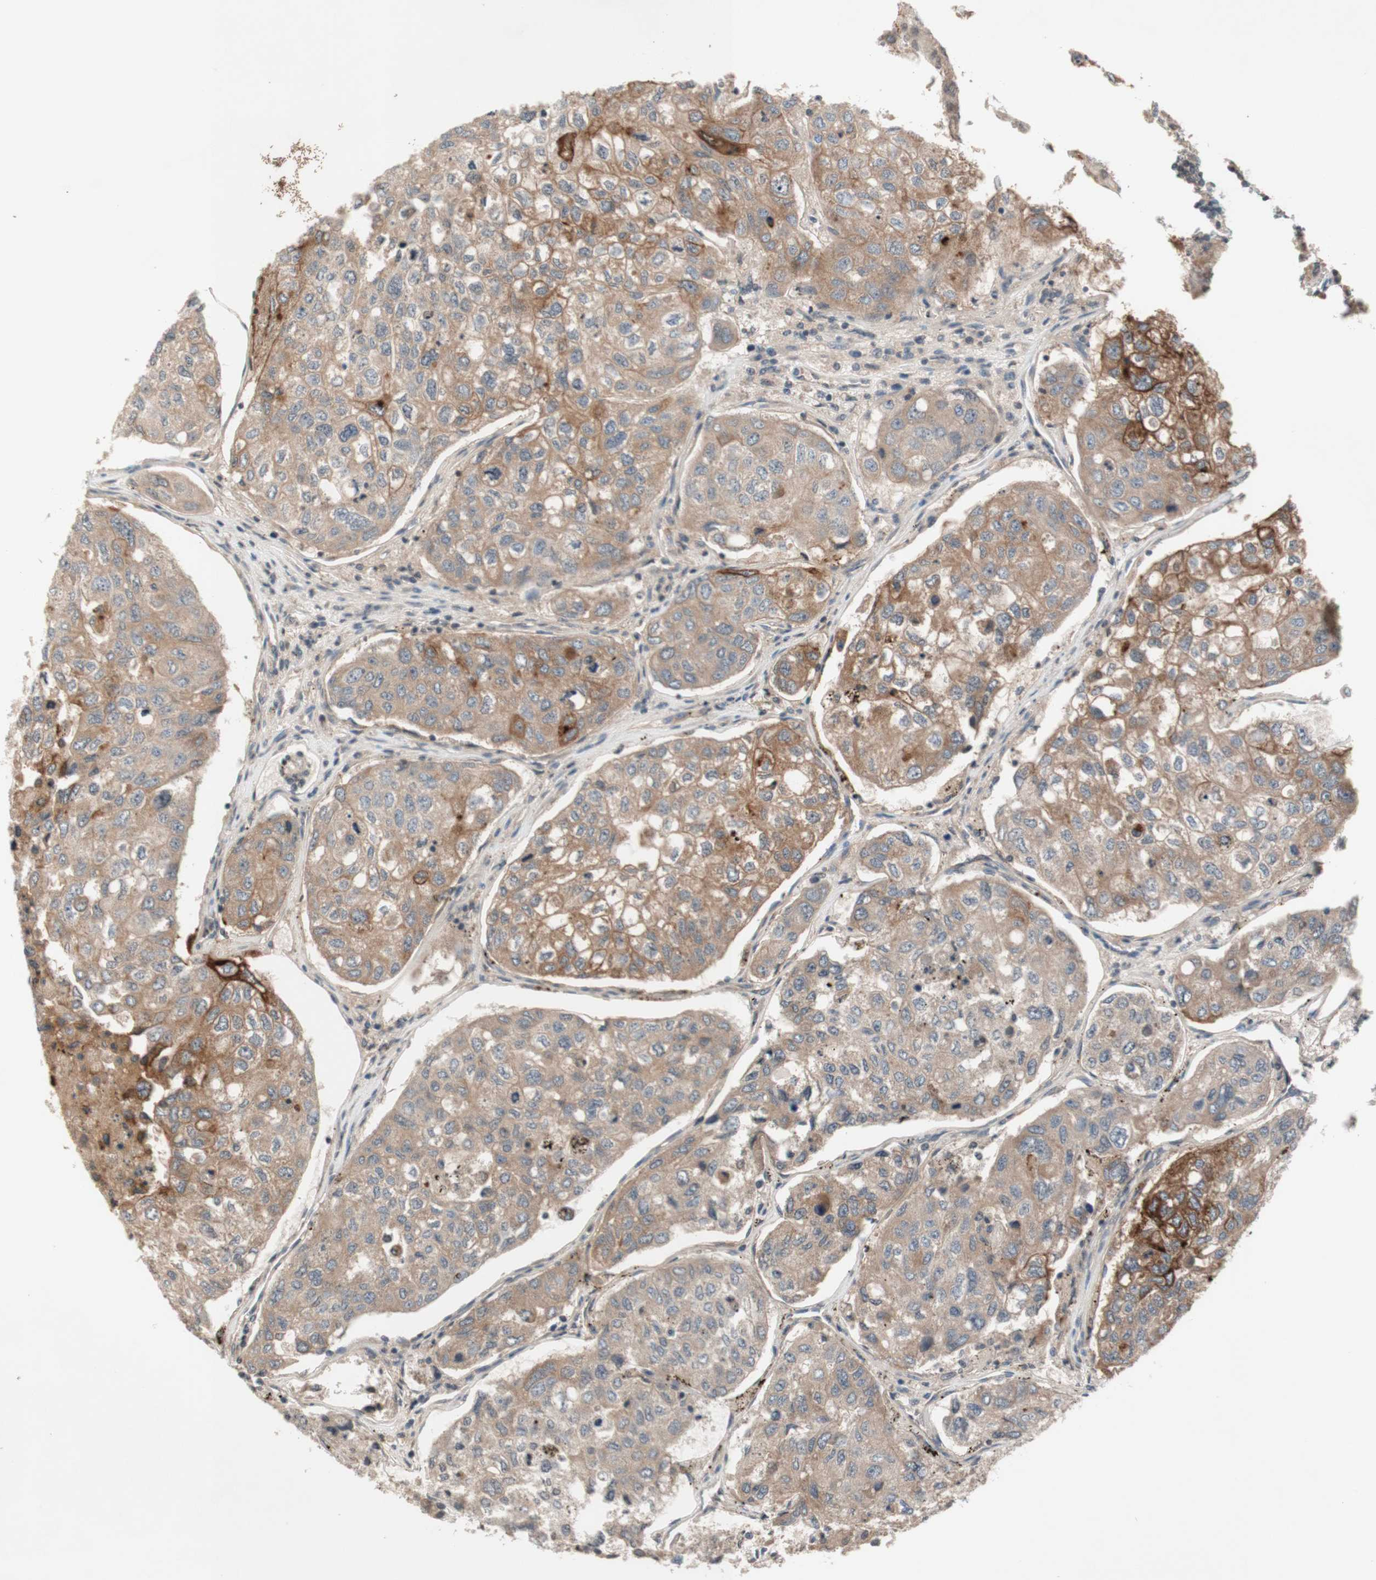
{"staining": {"intensity": "moderate", "quantity": ">75%", "location": "cytoplasmic/membranous"}, "tissue": "urothelial cancer", "cell_type": "Tumor cells", "image_type": "cancer", "snomed": [{"axis": "morphology", "description": "Urothelial carcinoma, High grade"}, {"axis": "topography", "description": "Lymph node"}, {"axis": "topography", "description": "Urinary bladder"}], "caption": "DAB (3,3'-diaminobenzidine) immunohistochemical staining of human high-grade urothelial carcinoma displays moderate cytoplasmic/membranous protein positivity in about >75% of tumor cells.", "gene": "CD55", "patient": {"sex": "male", "age": 51}}